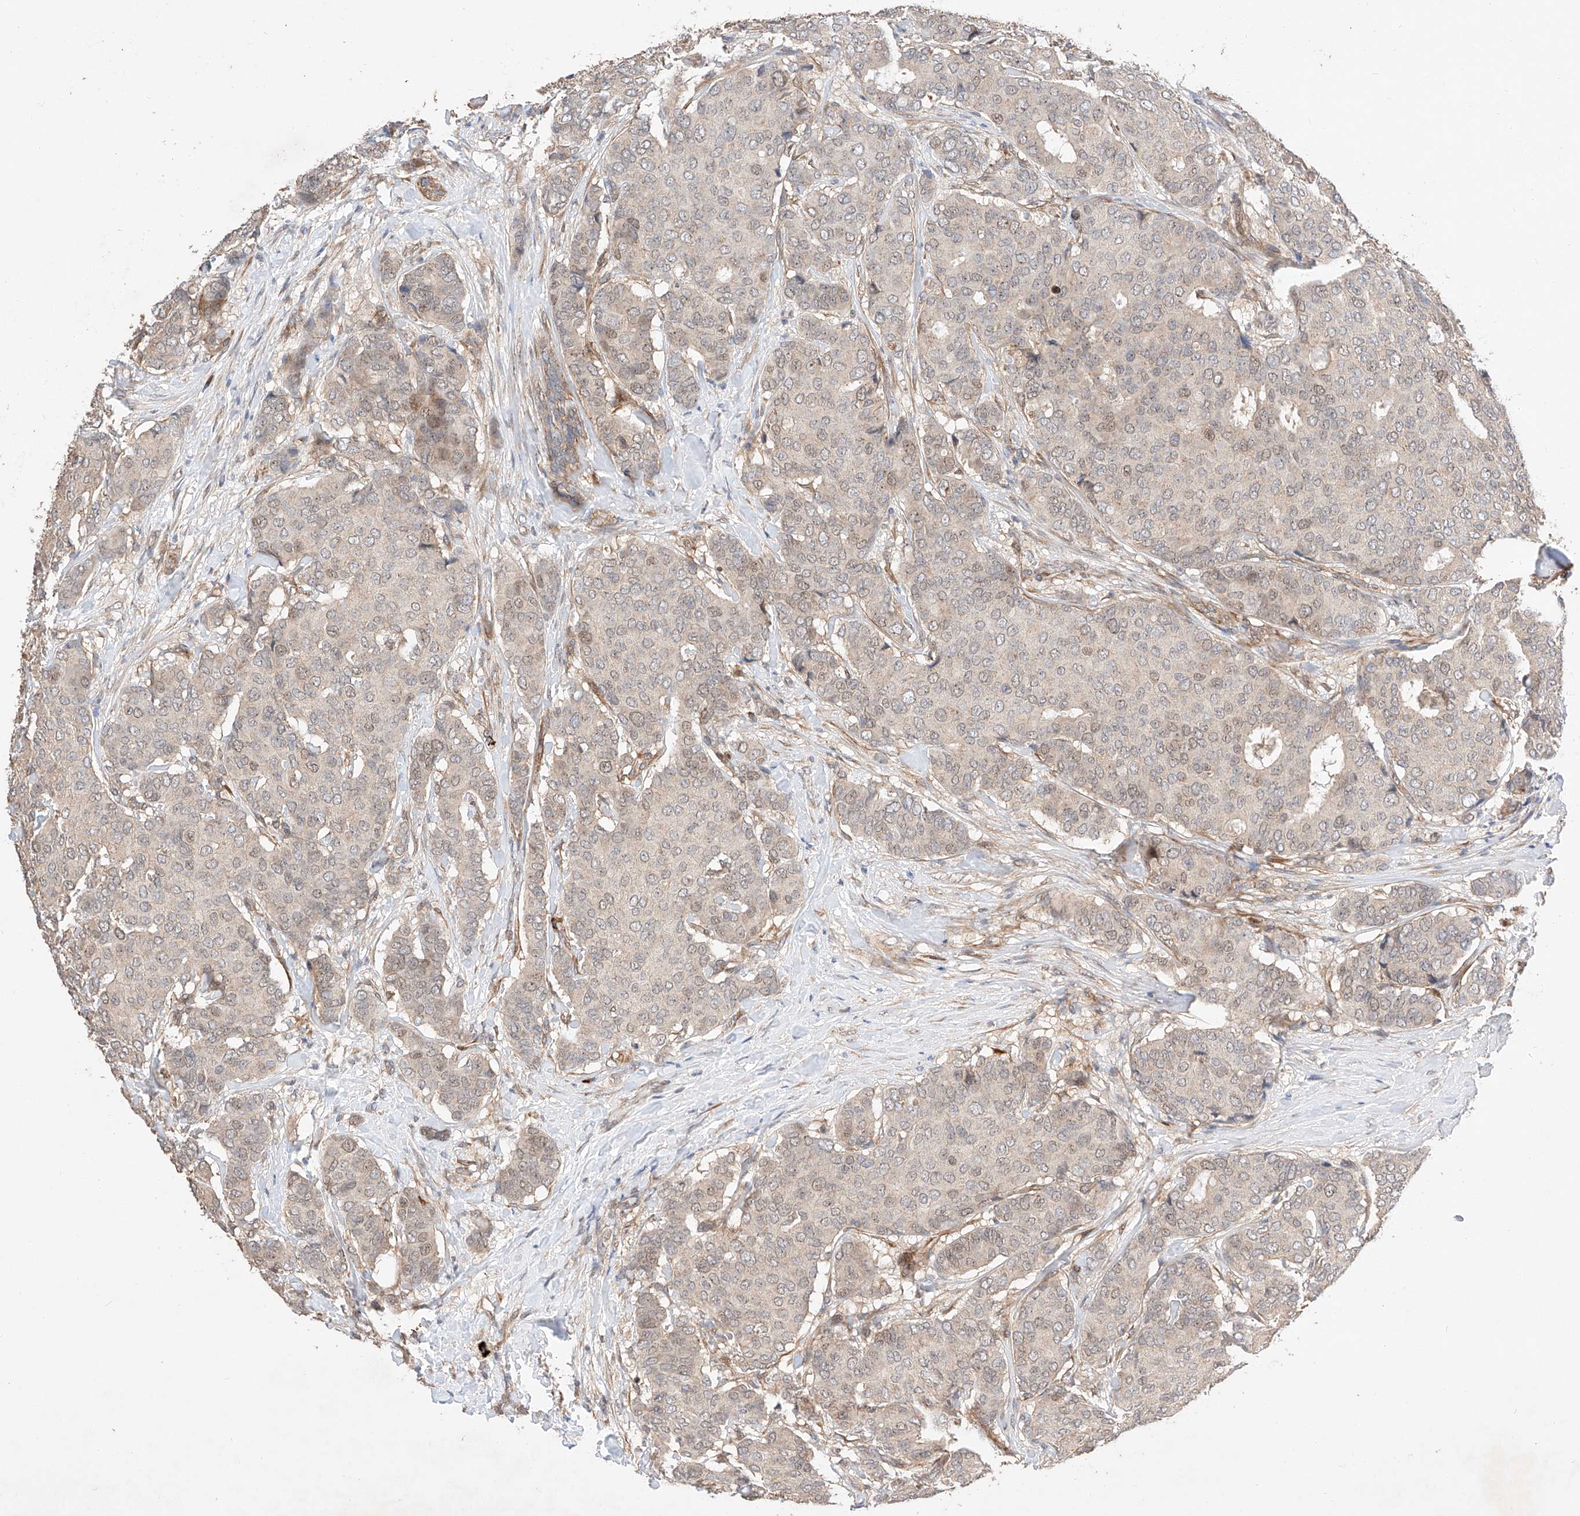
{"staining": {"intensity": "weak", "quantity": "<25%", "location": "nuclear"}, "tissue": "breast cancer", "cell_type": "Tumor cells", "image_type": "cancer", "snomed": [{"axis": "morphology", "description": "Duct carcinoma"}, {"axis": "topography", "description": "Breast"}], "caption": "Tumor cells show no significant protein expression in breast cancer. (Immunohistochemistry, brightfield microscopy, high magnification).", "gene": "RAB23", "patient": {"sex": "female", "age": 75}}